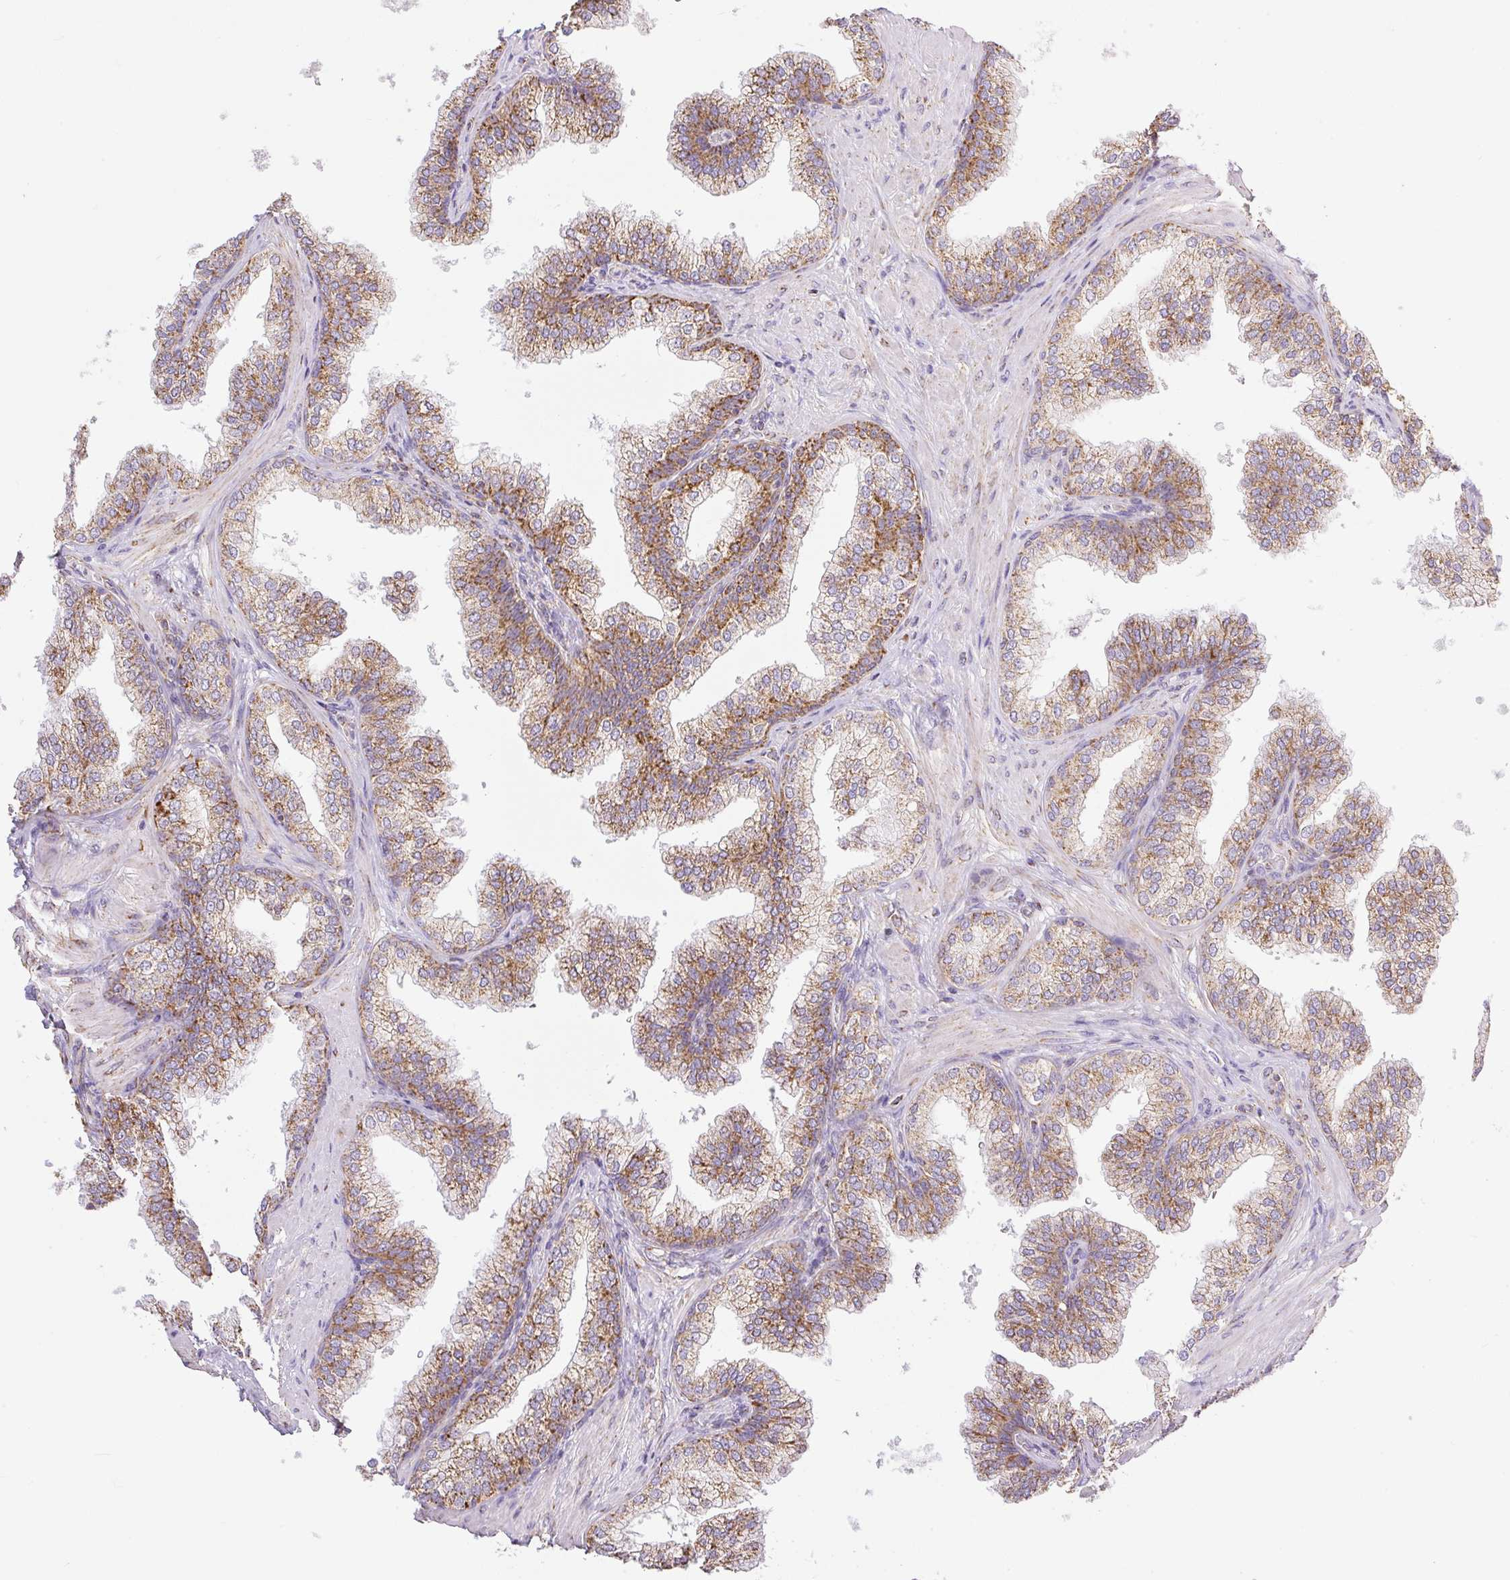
{"staining": {"intensity": "moderate", "quantity": ">75%", "location": "cytoplasmic/membranous"}, "tissue": "prostate", "cell_type": "Glandular cells", "image_type": "normal", "snomed": [{"axis": "morphology", "description": "Normal tissue, NOS"}, {"axis": "topography", "description": "Prostate"}], "caption": "Protein analysis of unremarkable prostate exhibits moderate cytoplasmic/membranous positivity in approximately >75% of glandular cells. (DAB (3,3'-diaminobenzidine) = brown stain, brightfield microscopy at high magnification).", "gene": "DAAM2", "patient": {"sex": "male", "age": 60}}